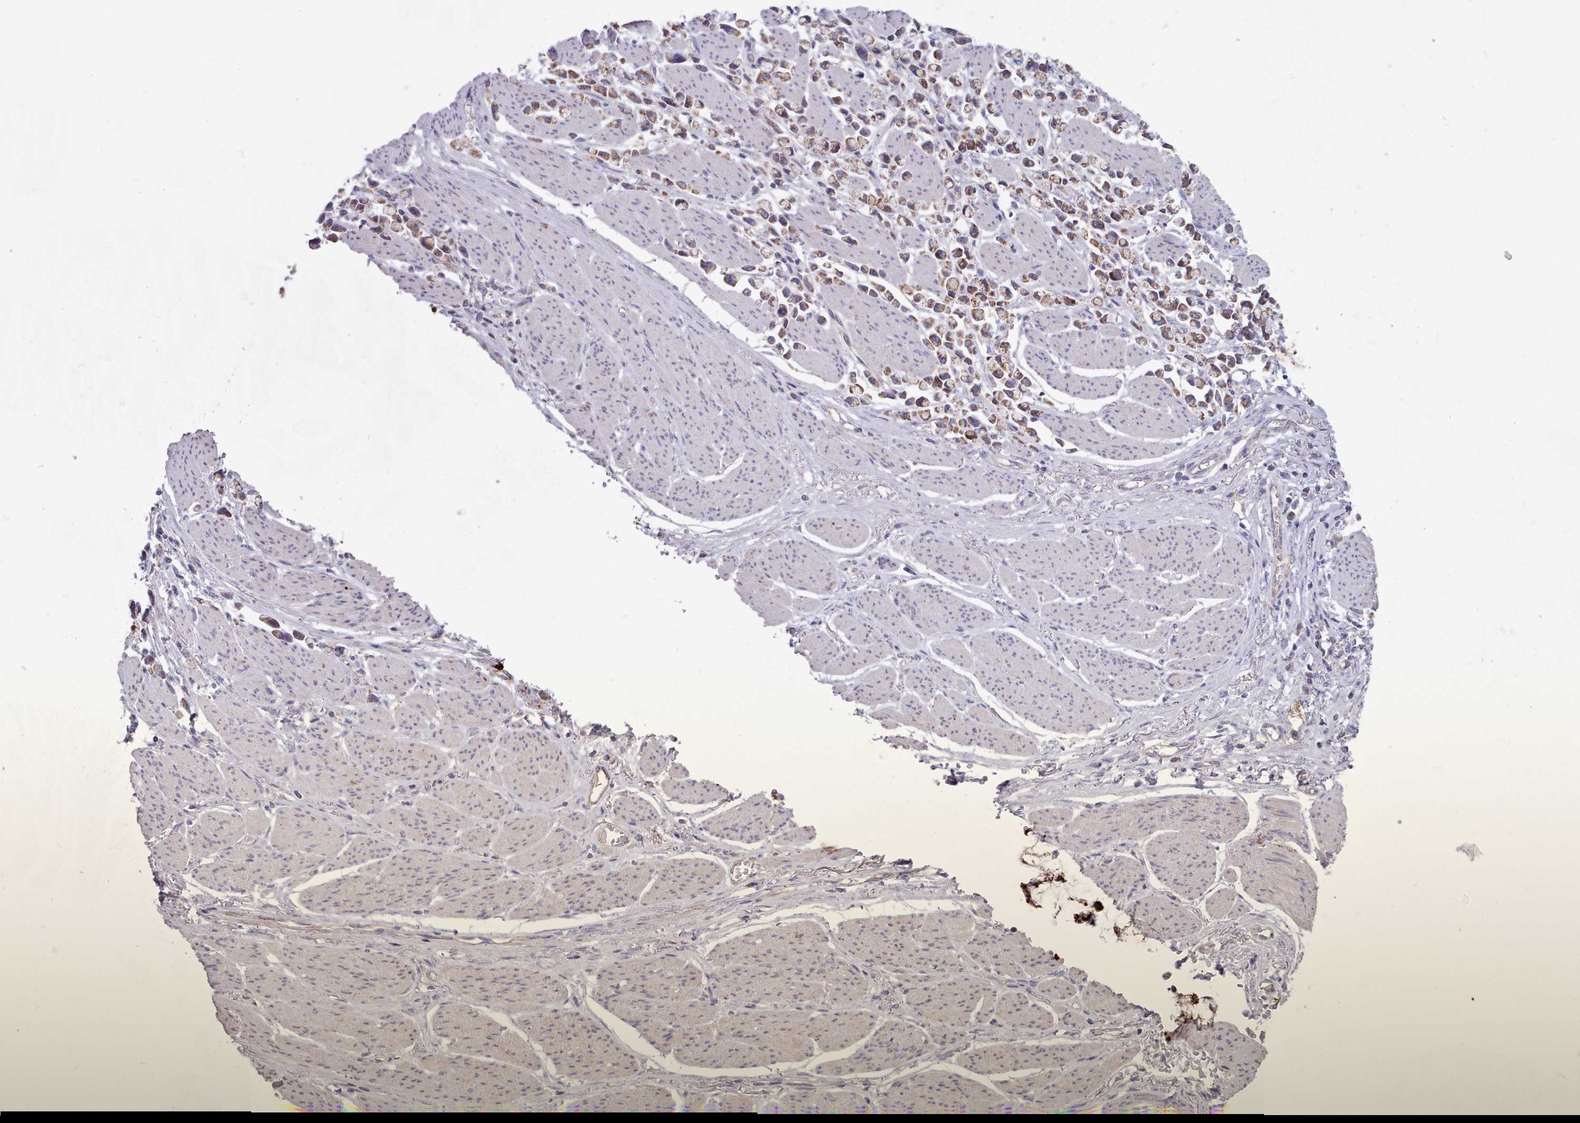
{"staining": {"intensity": "moderate", "quantity": ">75%", "location": "cytoplasmic/membranous"}, "tissue": "stomach cancer", "cell_type": "Tumor cells", "image_type": "cancer", "snomed": [{"axis": "morphology", "description": "Adenocarcinoma, NOS"}, {"axis": "topography", "description": "Stomach"}], "caption": "Moderate cytoplasmic/membranous staining for a protein is present in approximately >75% of tumor cells of stomach cancer (adenocarcinoma) using IHC.", "gene": "TRARG1", "patient": {"sex": "female", "age": 81}}